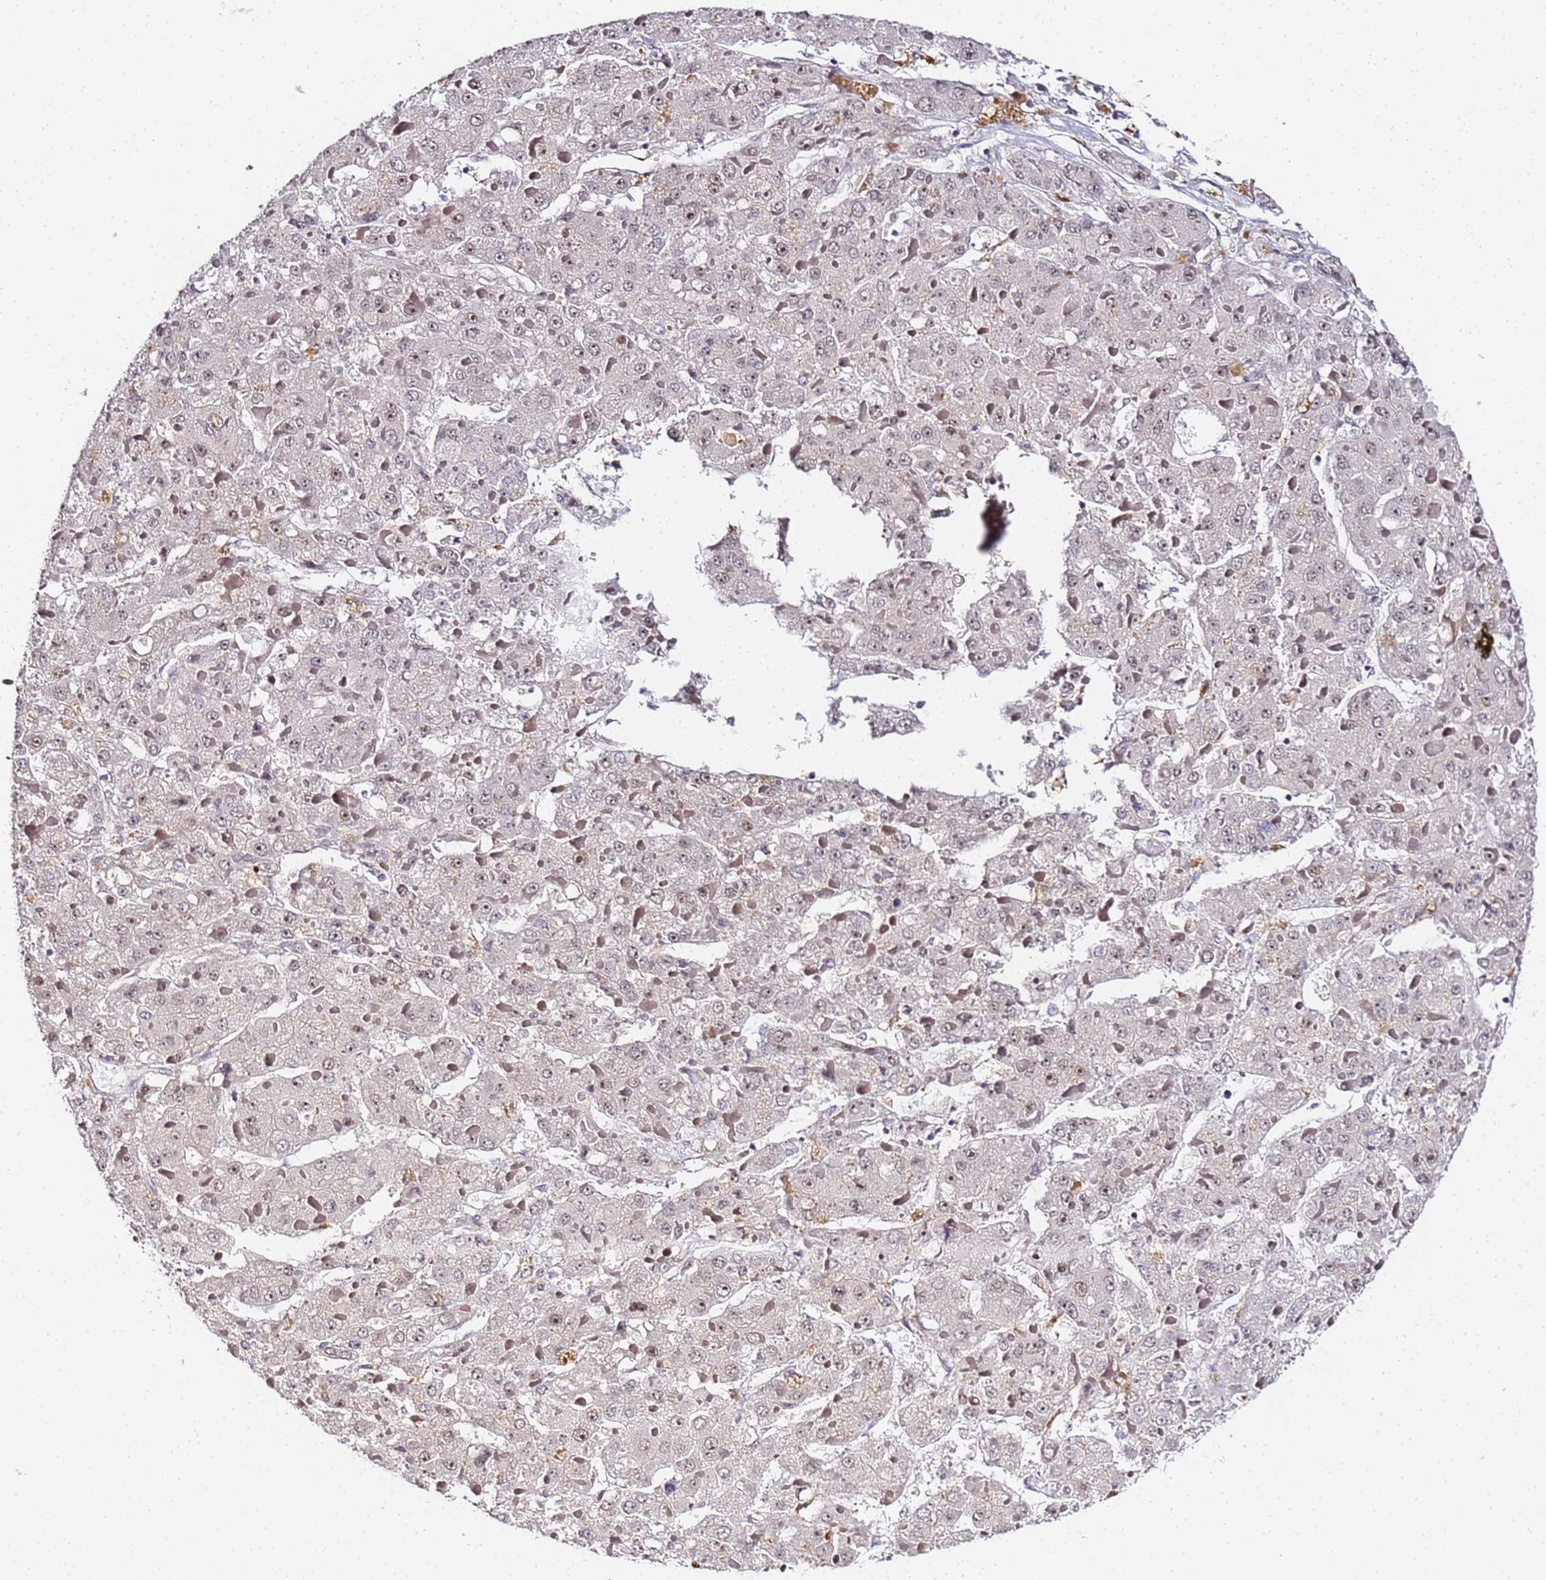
{"staining": {"intensity": "weak", "quantity": "25%-75%", "location": "nuclear"}, "tissue": "liver cancer", "cell_type": "Tumor cells", "image_type": "cancer", "snomed": [{"axis": "morphology", "description": "Carcinoma, Hepatocellular, NOS"}, {"axis": "topography", "description": "Liver"}], "caption": "An image of human liver cancer (hepatocellular carcinoma) stained for a protein demonstrates weak nuclear brown staining in tumor cells. The staining was performed using DAB to visualize the protein expression in brown, while the nuclei were stained in blue with hematoxylin (Magnification: 20x).", "gene": "LSM3", "patient": {"sex": "female", "age": 73}}